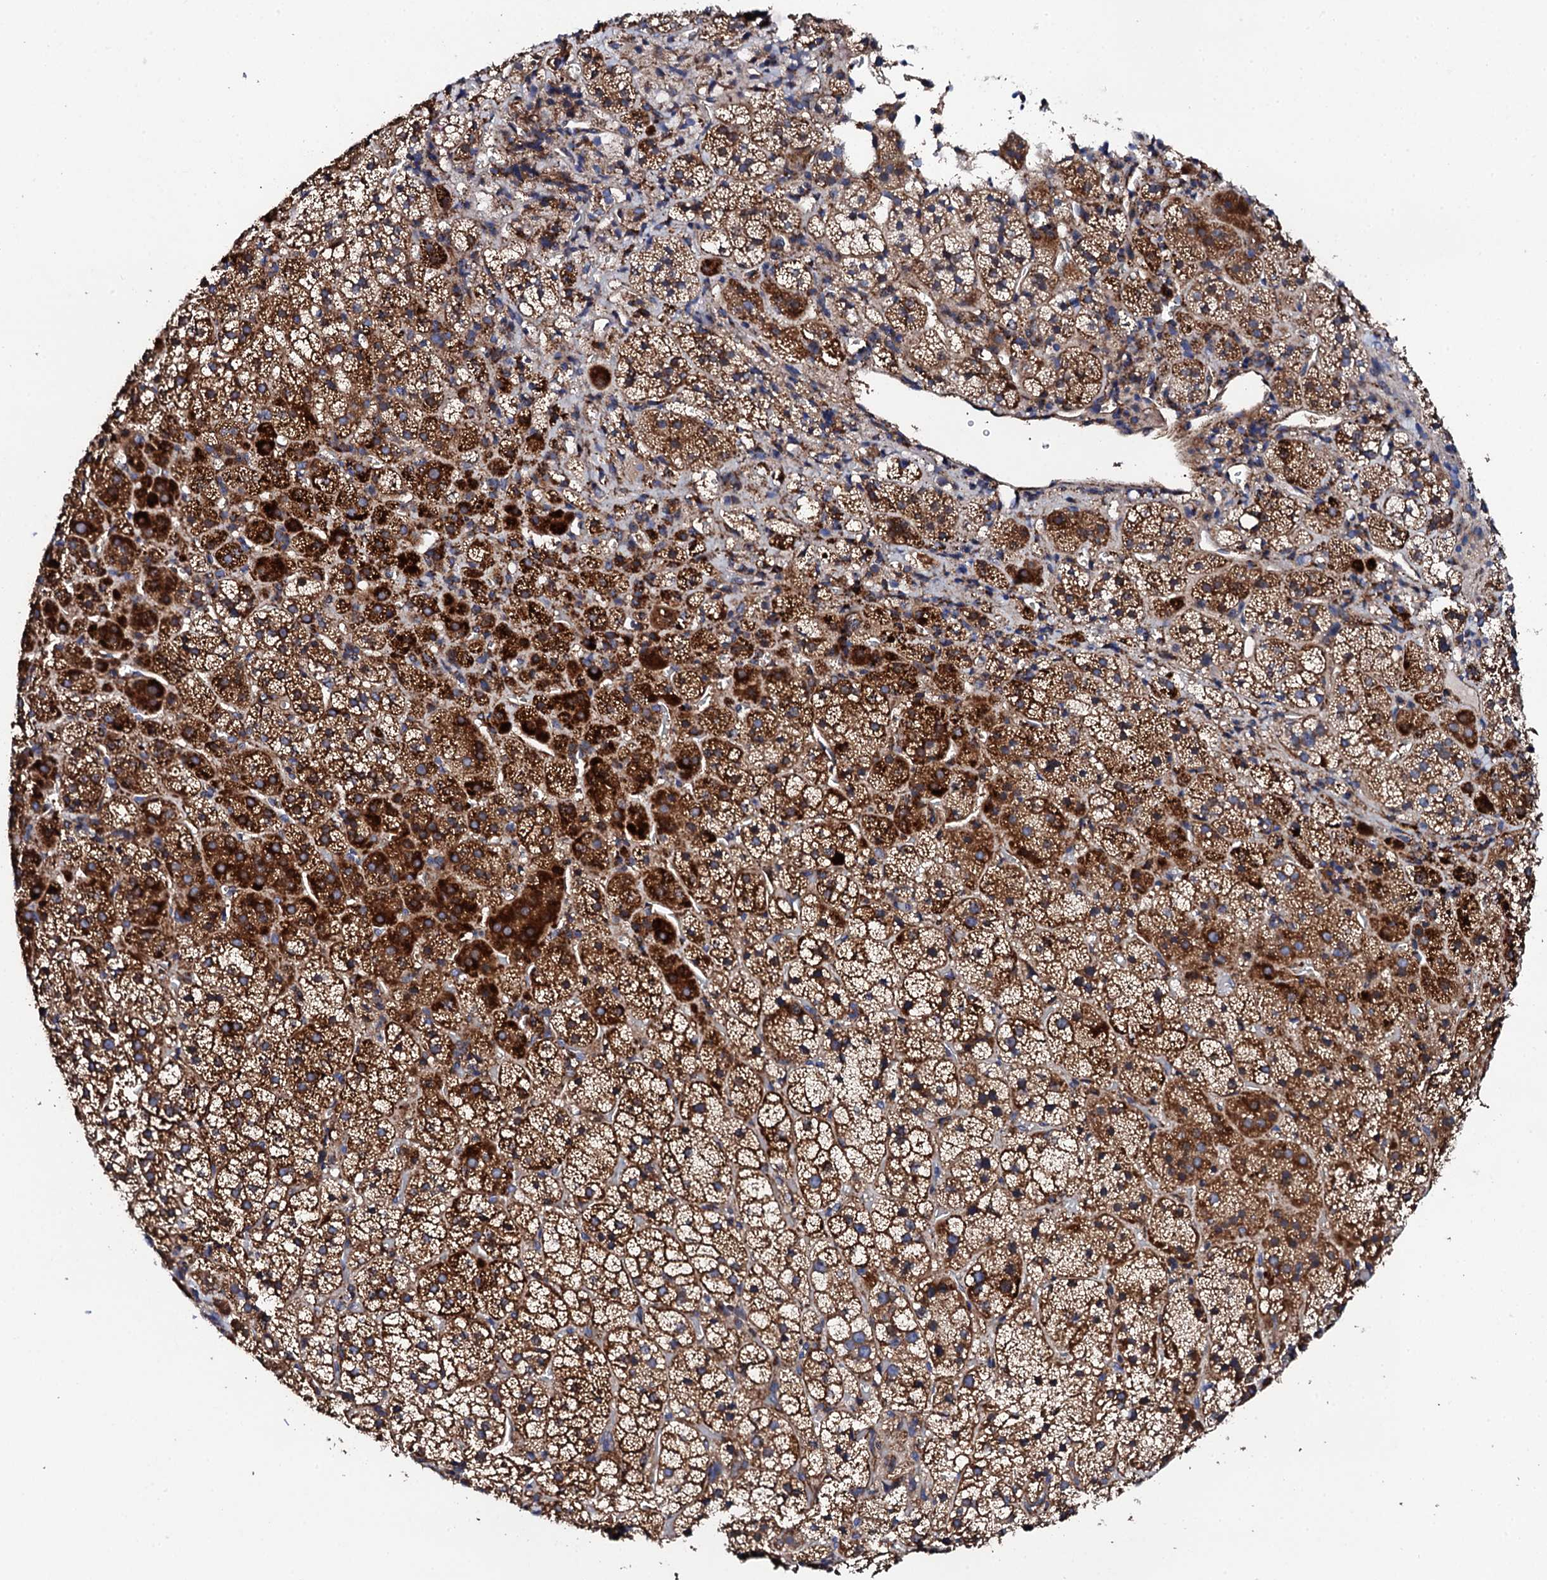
{"staining": {"intensity": "strong", "quantity": ">75%", "location": "cytoplasmic/membranous"}, "tissue": "adrenal gland", "cell_type": "Glandular cells", "image_type": "normal", "snomed": [{"axis": "morphology", "description": "Normal tissue, NOS"}, {"axis": "topography", "description": "Adrenal gland"}], "caption": "IHC image of unremarkable adrenal gland: adrenal gland stained using immunohistochemistry (IHC) reveals high levels of strong protein expression localized specifically in the cytoplasmic/membranous of glandular cells, appearing as a cytoplasmic/membranous brown color.", "gene": "LIPT2", "patient": {"sex": "female", "age": 44}}